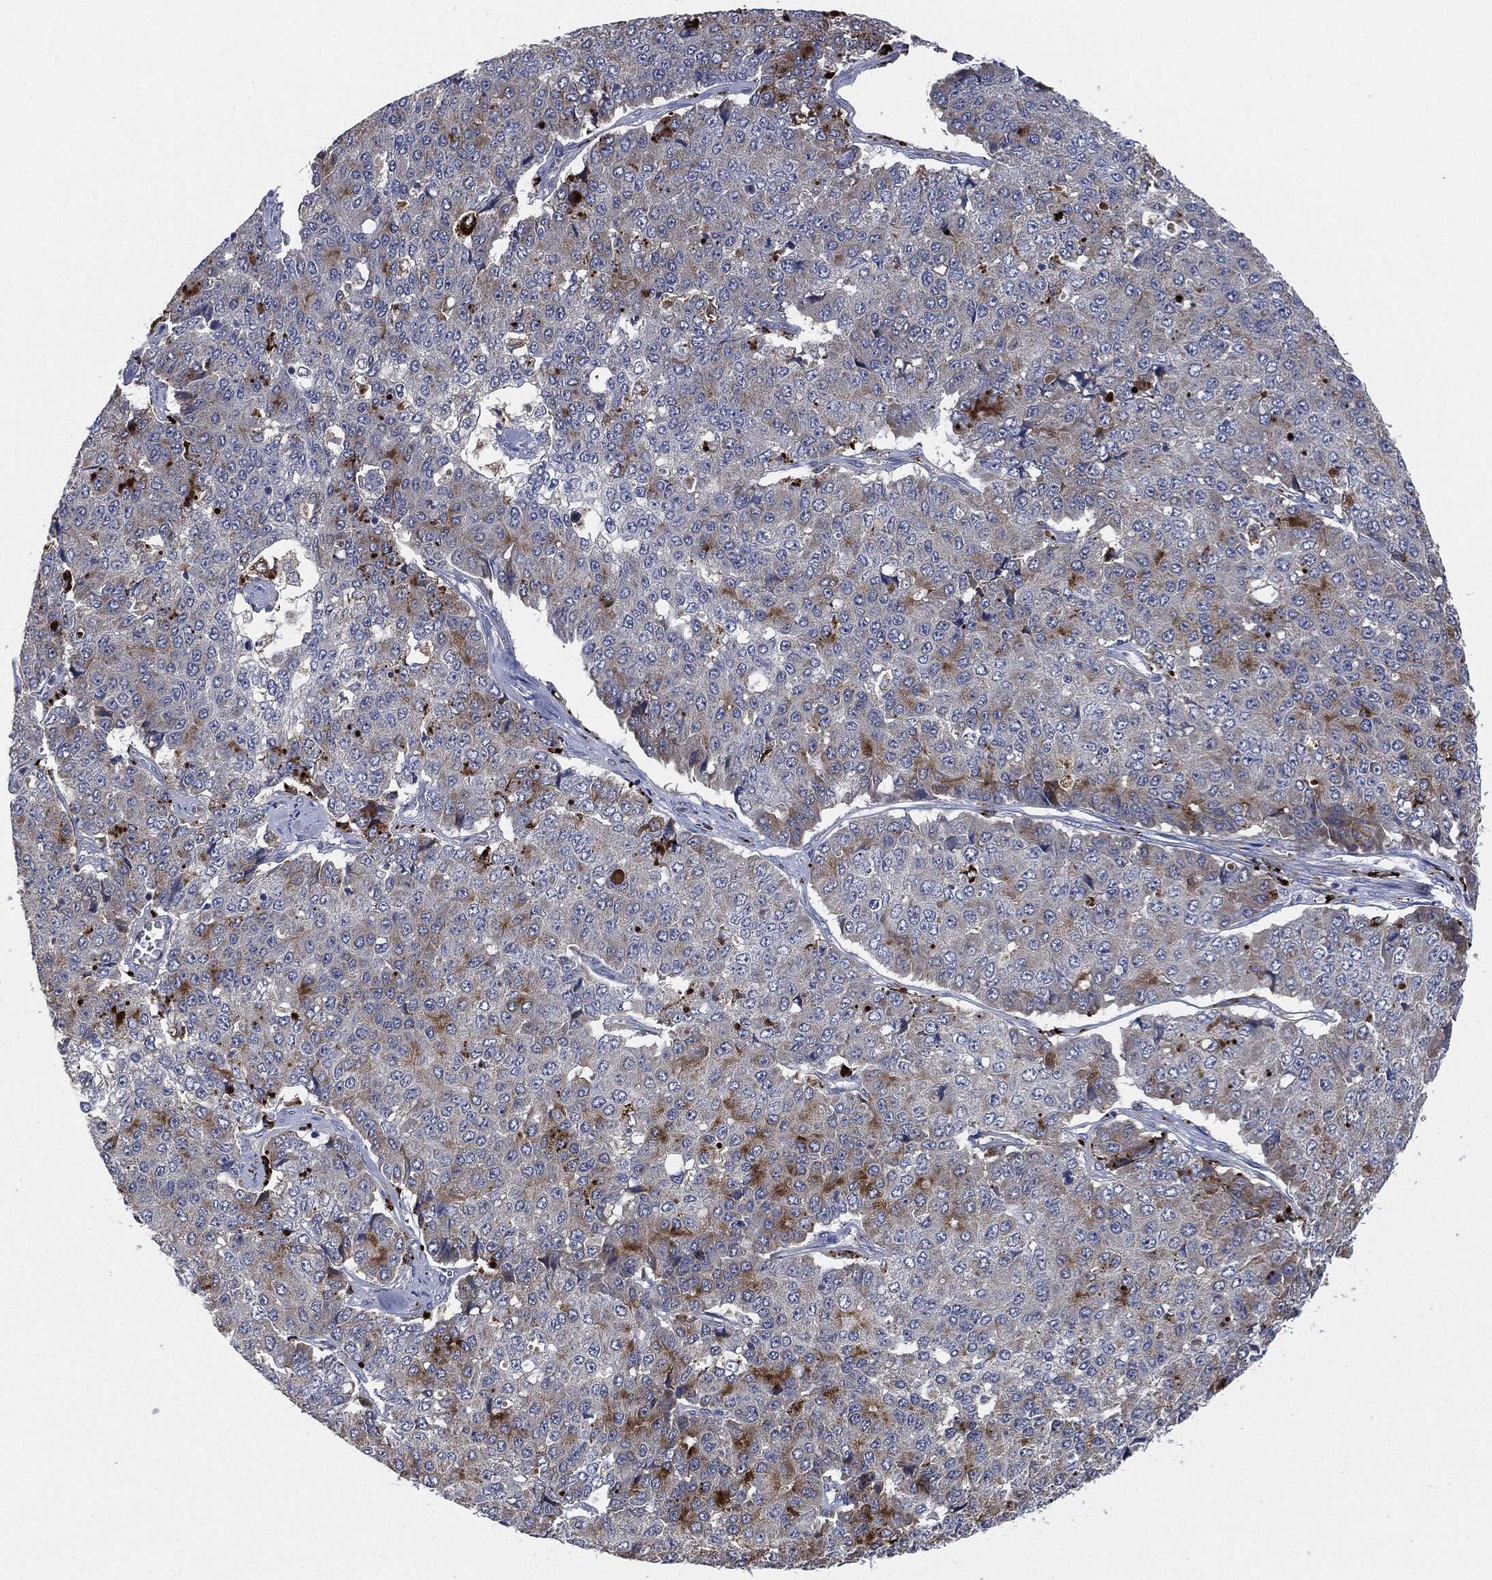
{"staining": {"intensity": "moderate", "quantity": "<25%", "location": "cytoplasmic/membranous"}, "tissue": "pancreatic cancer", "cell_type": "Tumor cells", "image_type": "cancer", "snomed": [{"axis": "morphology", "description": "Normal tissue, NOS"}, {"axis": "morphology", "description": "Adenocarcinoma, NOS"}, {"axis": "topography", "description": "Pancreas"}, {"axis": "topography", "description": "Duodenum"}], "caption": "Moderate cytoplasmic/membranous expression for a protein is present in approximately <25% of tumor cells of adenocarcinoma (pancreatic) using immunohistochemistry.", "gene": "SIGLEC9", "patient": {"sex": "male", "age": 50}}